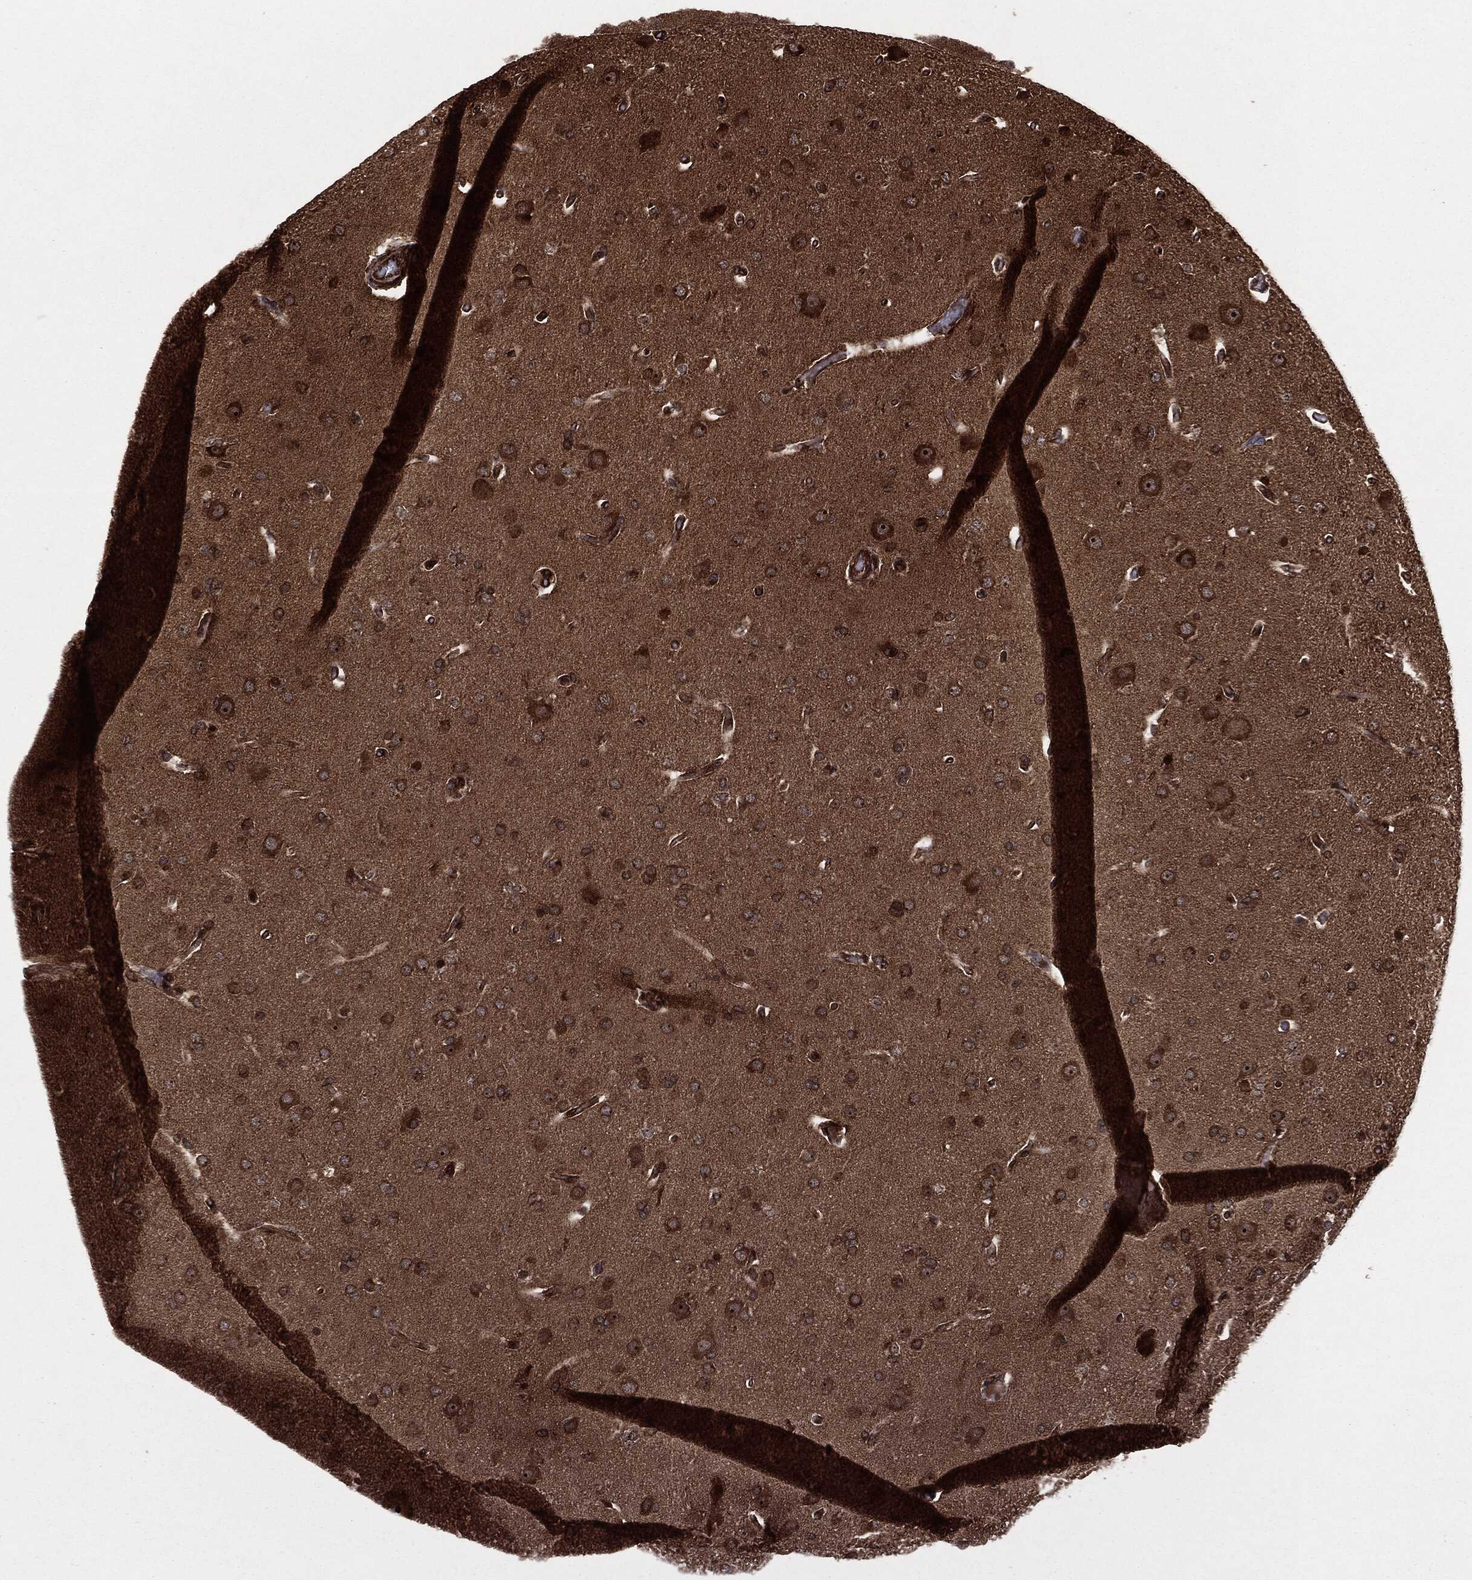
{"staining": {"intensity": "moderate", "quantity": ">75%", "location": "cytoplasmic/membranous"}, "tissue": "glioma", "cell_type": "Tumor cells", "image_type": "cancer", "snomed": [{"axis": "morphology", "description": "Glioma, malignant, Low grade"}, {"axis": "topography", "description": "Brain"}], "caption": "A histopathology image of human glioma stained for a protein displays moderate cytoplasmic/membranous brown staining in tumor cells.", "gene": "CARD6", "patient": {"sex": "male", "age": 41}}